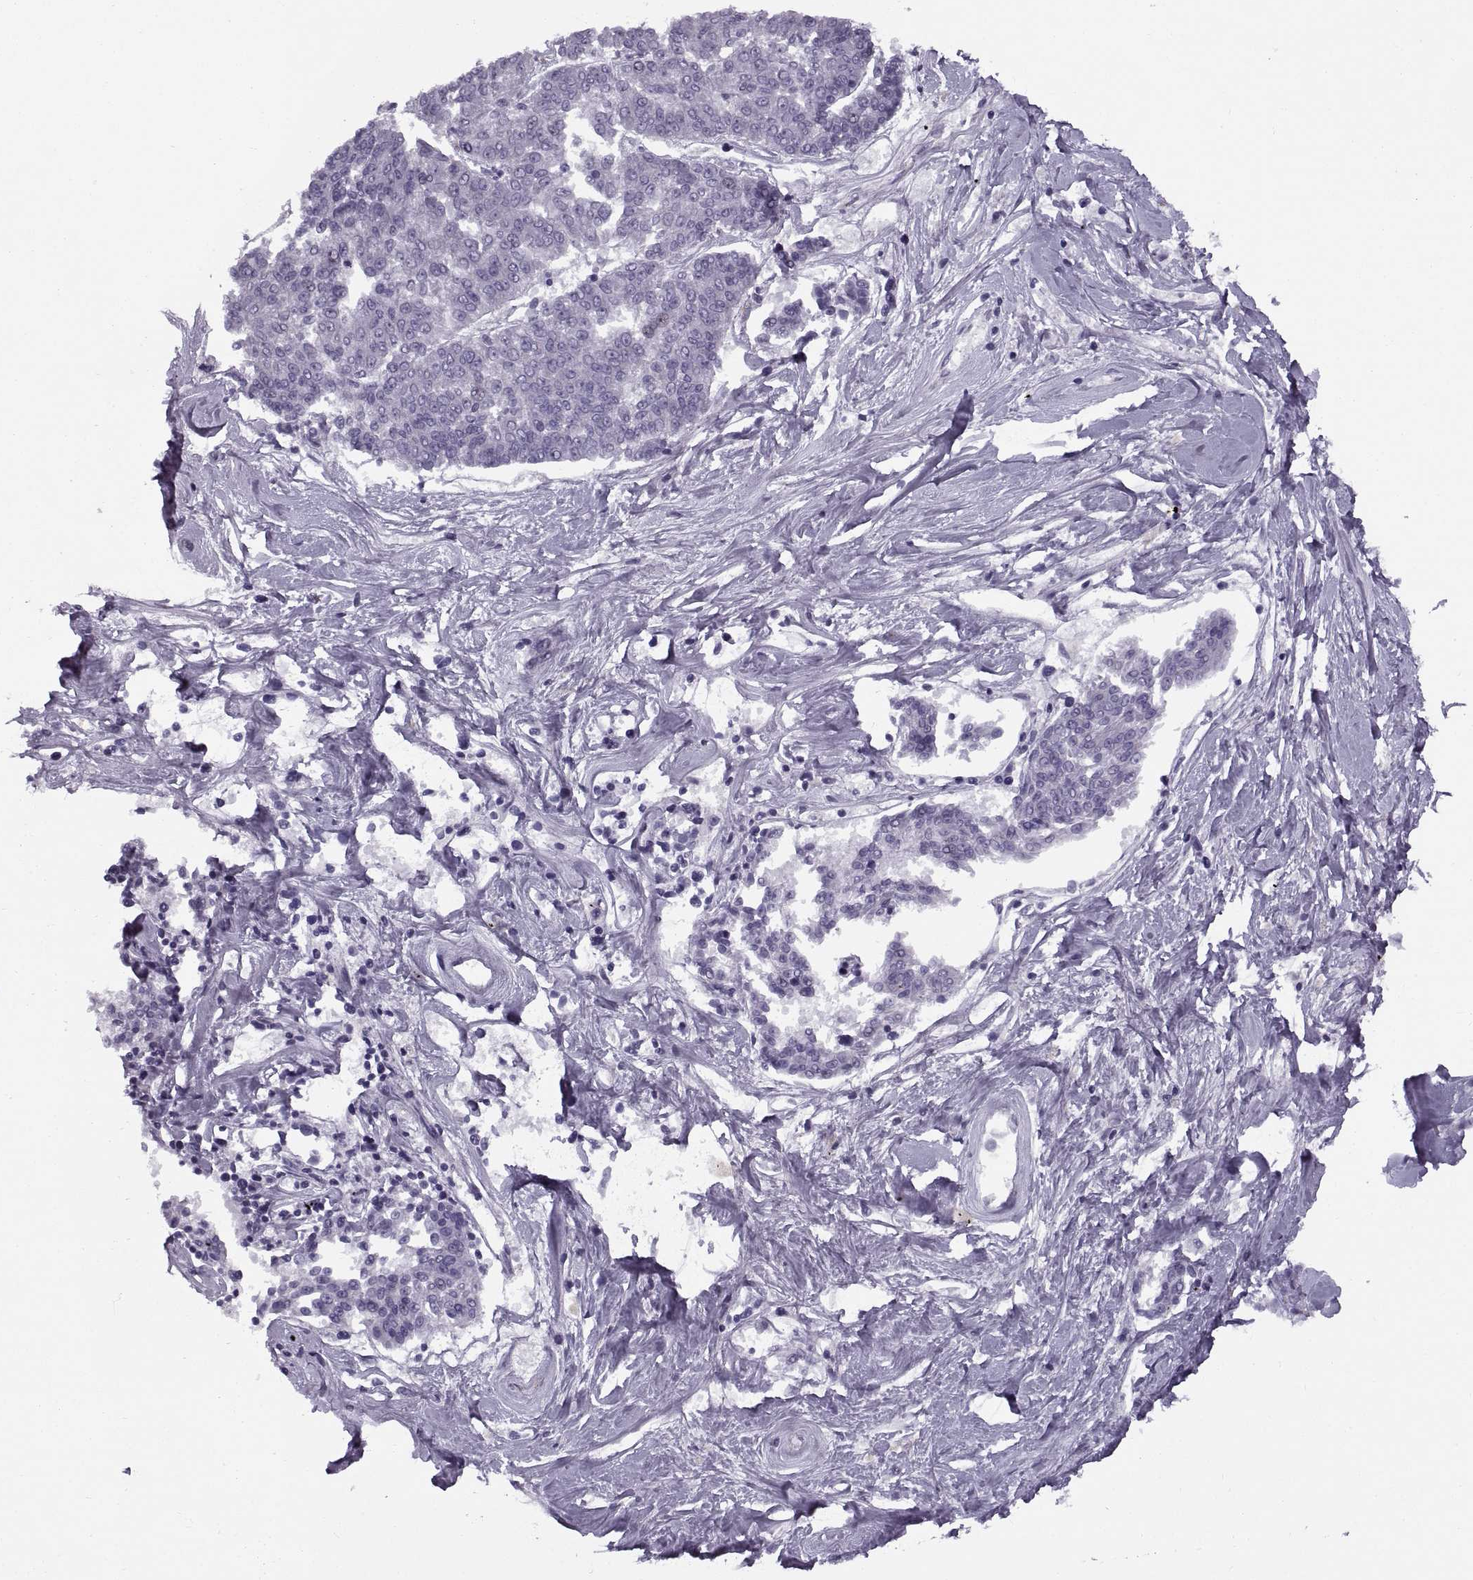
{"staining": {"intensity": "negative", "quantity": "none", "location": "none"}, "tissue": "melanoma", "cell_type": "Tumor cells", "image_type": "cancer", "snomed": [{"axis": "morphology", "description": "Malignant melanoma, NOS"}, {"axis": "topography", "description": "Skin"}], "caption": "There is no significant expression in tumor cells of melanoma.", "gene": "CALCR", "patient": {"sex": "female", "age": 72}}